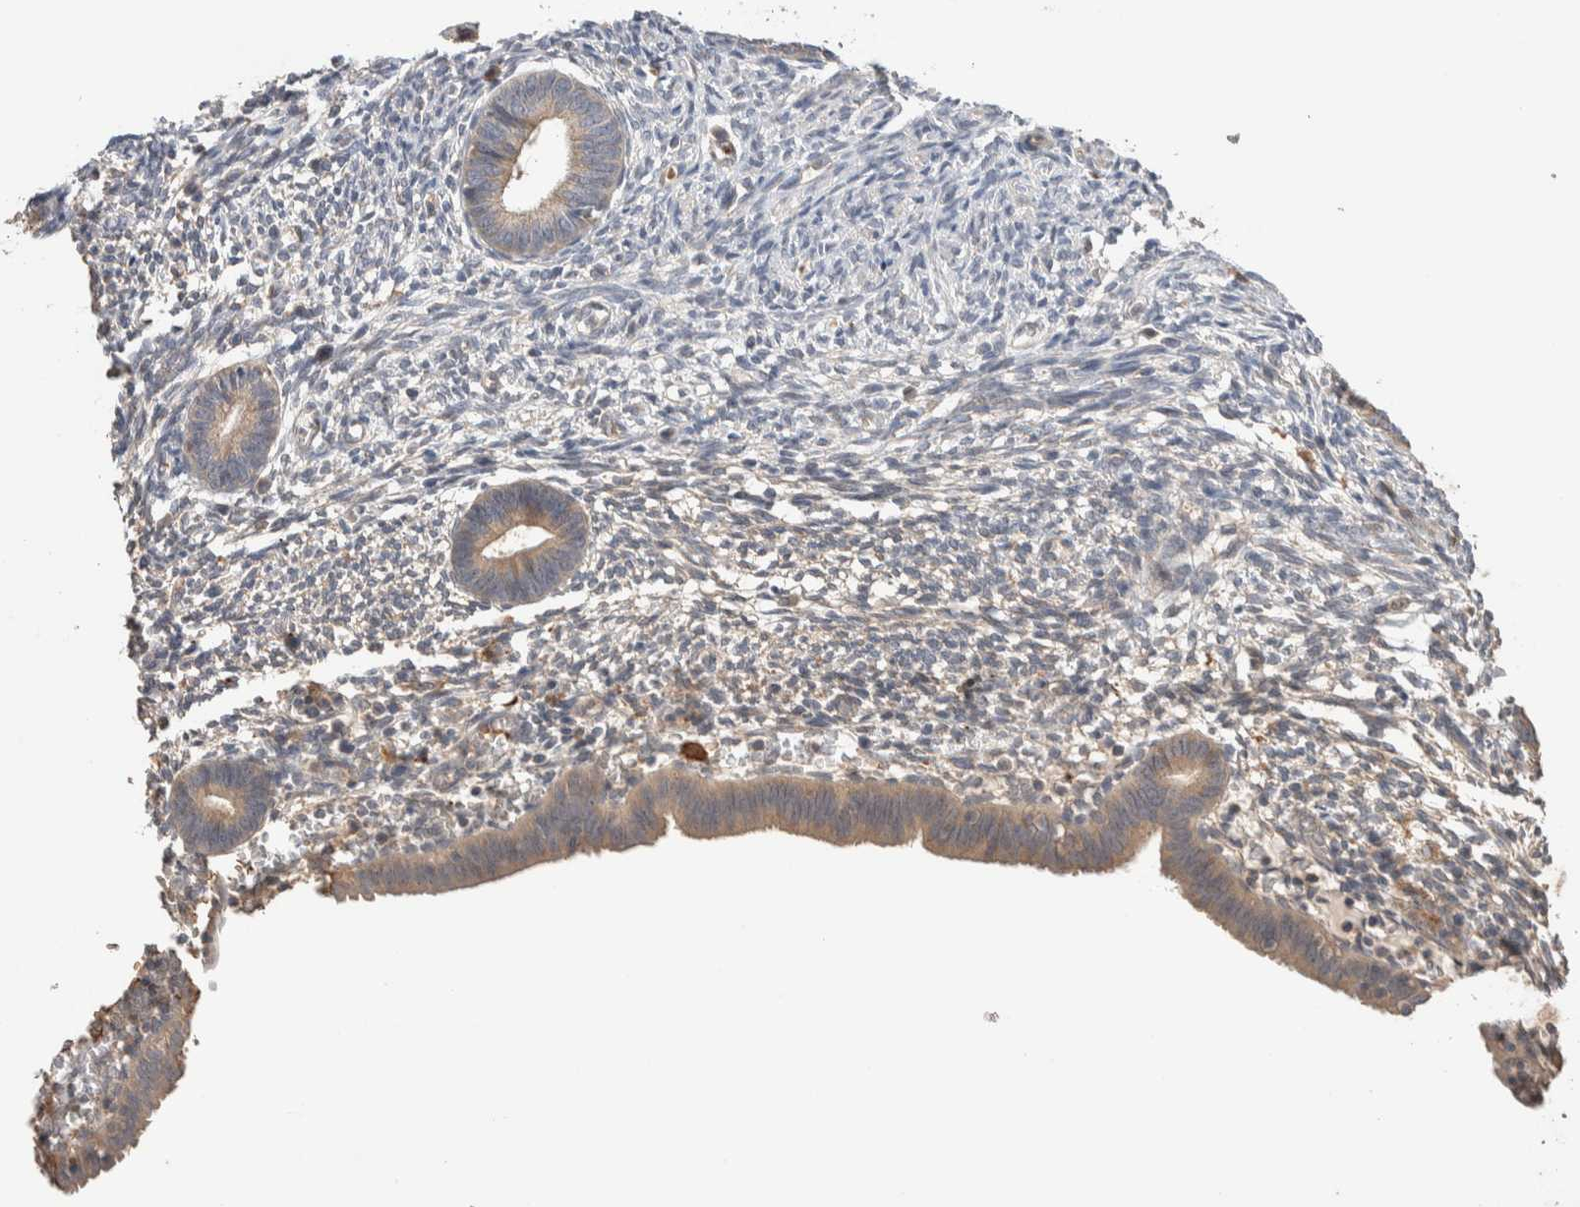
{"staining": {"intensity": "weak", "quantity": "25%-75%", "location": "cytoplasmic/membranous"}, "tissue": "endometrium", "cell_type": "Cells in endometrial stroma", "image_type": "normal", "snomed": [{"axis": "morphology", "description": "Normal tissue, NOS"}, {"axis": "morphology", "description": "Atrophy, NOS"}, {"axis": "topography", "description": "Uterus"}, {"axis": "topography", "description": "Endometrium"}], "caption": "A brown stain highlights weak cytoplasmic/membranous staining of a protein in cells in endometrial stroma of normal endometrium. (DAB IHC, brown staining for protein, blue staining for nuclei).", "gene": "WDR91", "patient": {"sex": "female", "age": 68}}